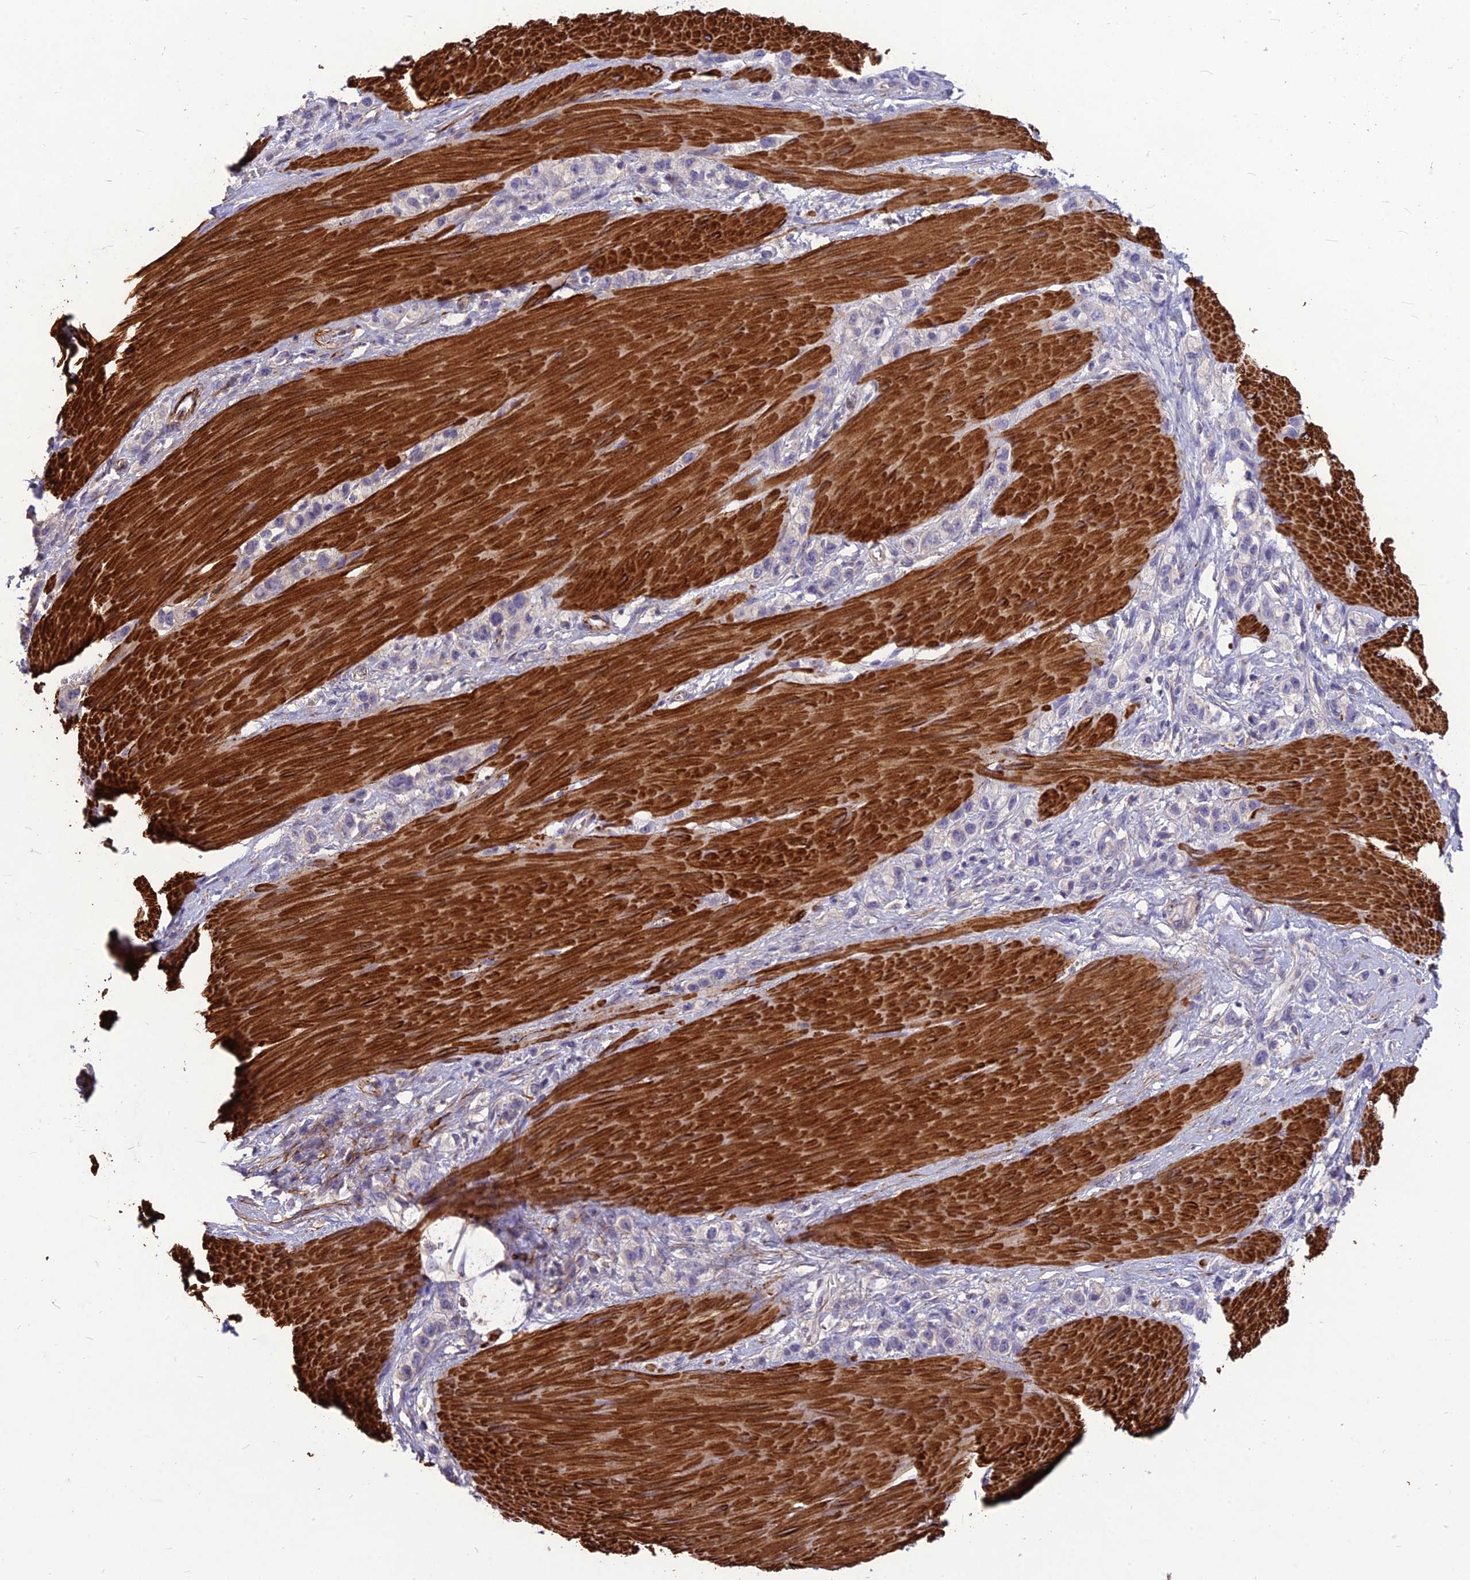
{"staining": {"intensity": "negative", "quantity": "none", "location": "none"}, "tissue": "stomach cancer", "cell_type": "Tumor cells", "image_type": "cancer", "snomed": [{"axis": "morphology", "description": "Adenocarcinoma, NOS"}, {"axis": "topography", "description": "Stomach"}], "caption": "Micrograph shows no significant protein staining in tumor cells of adenocarcinoma (stomach).", "gene": "CLUH", "patient": {"sex": "female", "age": 65}}